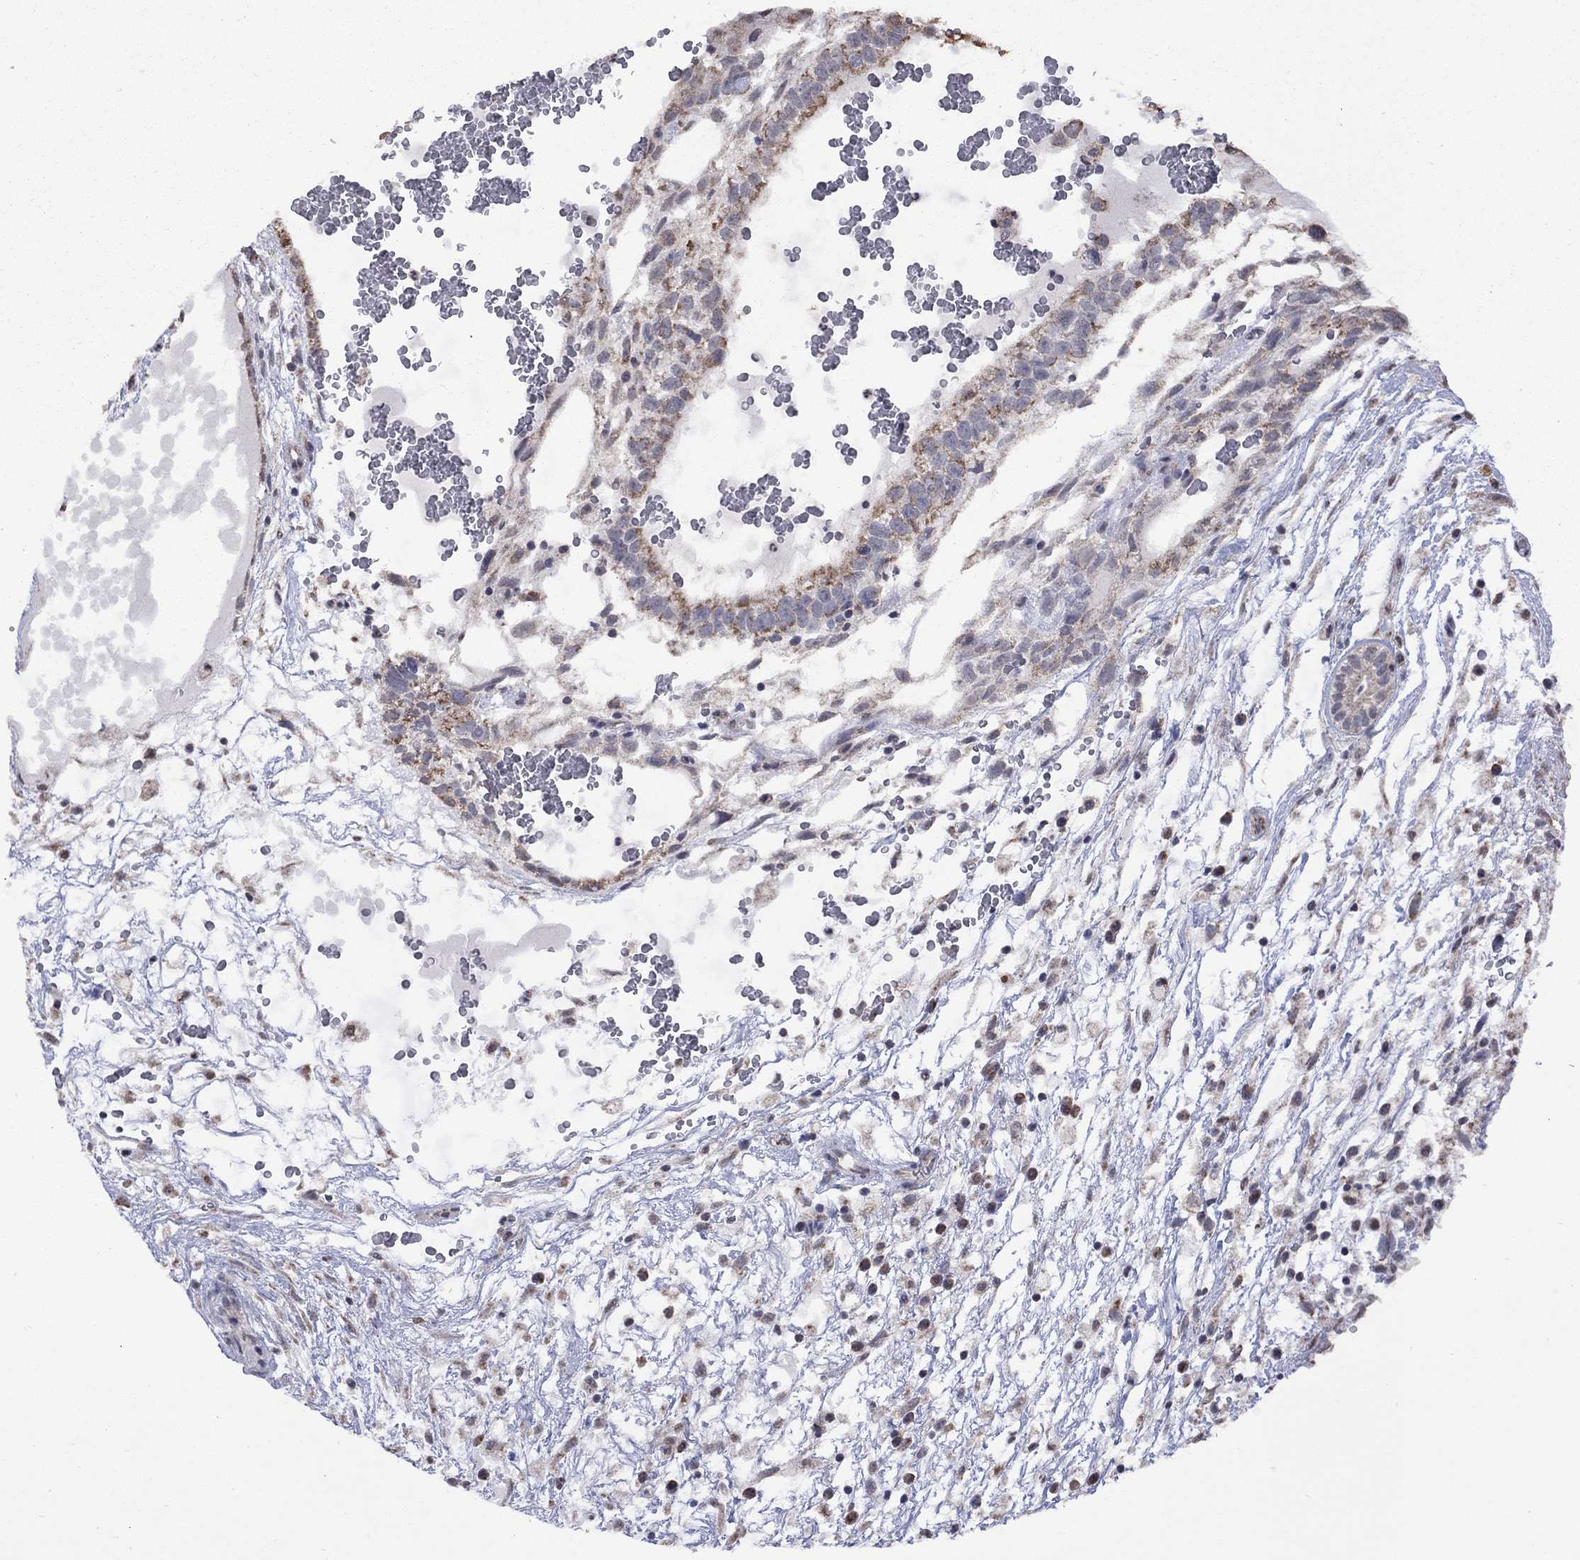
{"staining": {"intensity": "moderate", "quantity": "25%-75%", "location": "cytoplasmic/membranous"}, "tissue": "testis cancer", "cell_type": "Tumor cells", "image_type": "cancer", "snomed": [{"axis": "morphology", "description": "Normal tissue, NOS"}, {"axis": "morphology", "description": "Carcinoma, Embryonal, NOS"}, {"axis": "topography", "description": "Testis"}], "caption": "High-power microscopy captured an IHC photomicrograph of testis cancer (embryonal carcinoma), revealing moderate cytoplasmic/membranous expression in about 25%-75% of tumor cells.", "gene": "NDUFB1", "patient": {"sex": "male", "age": 32}}